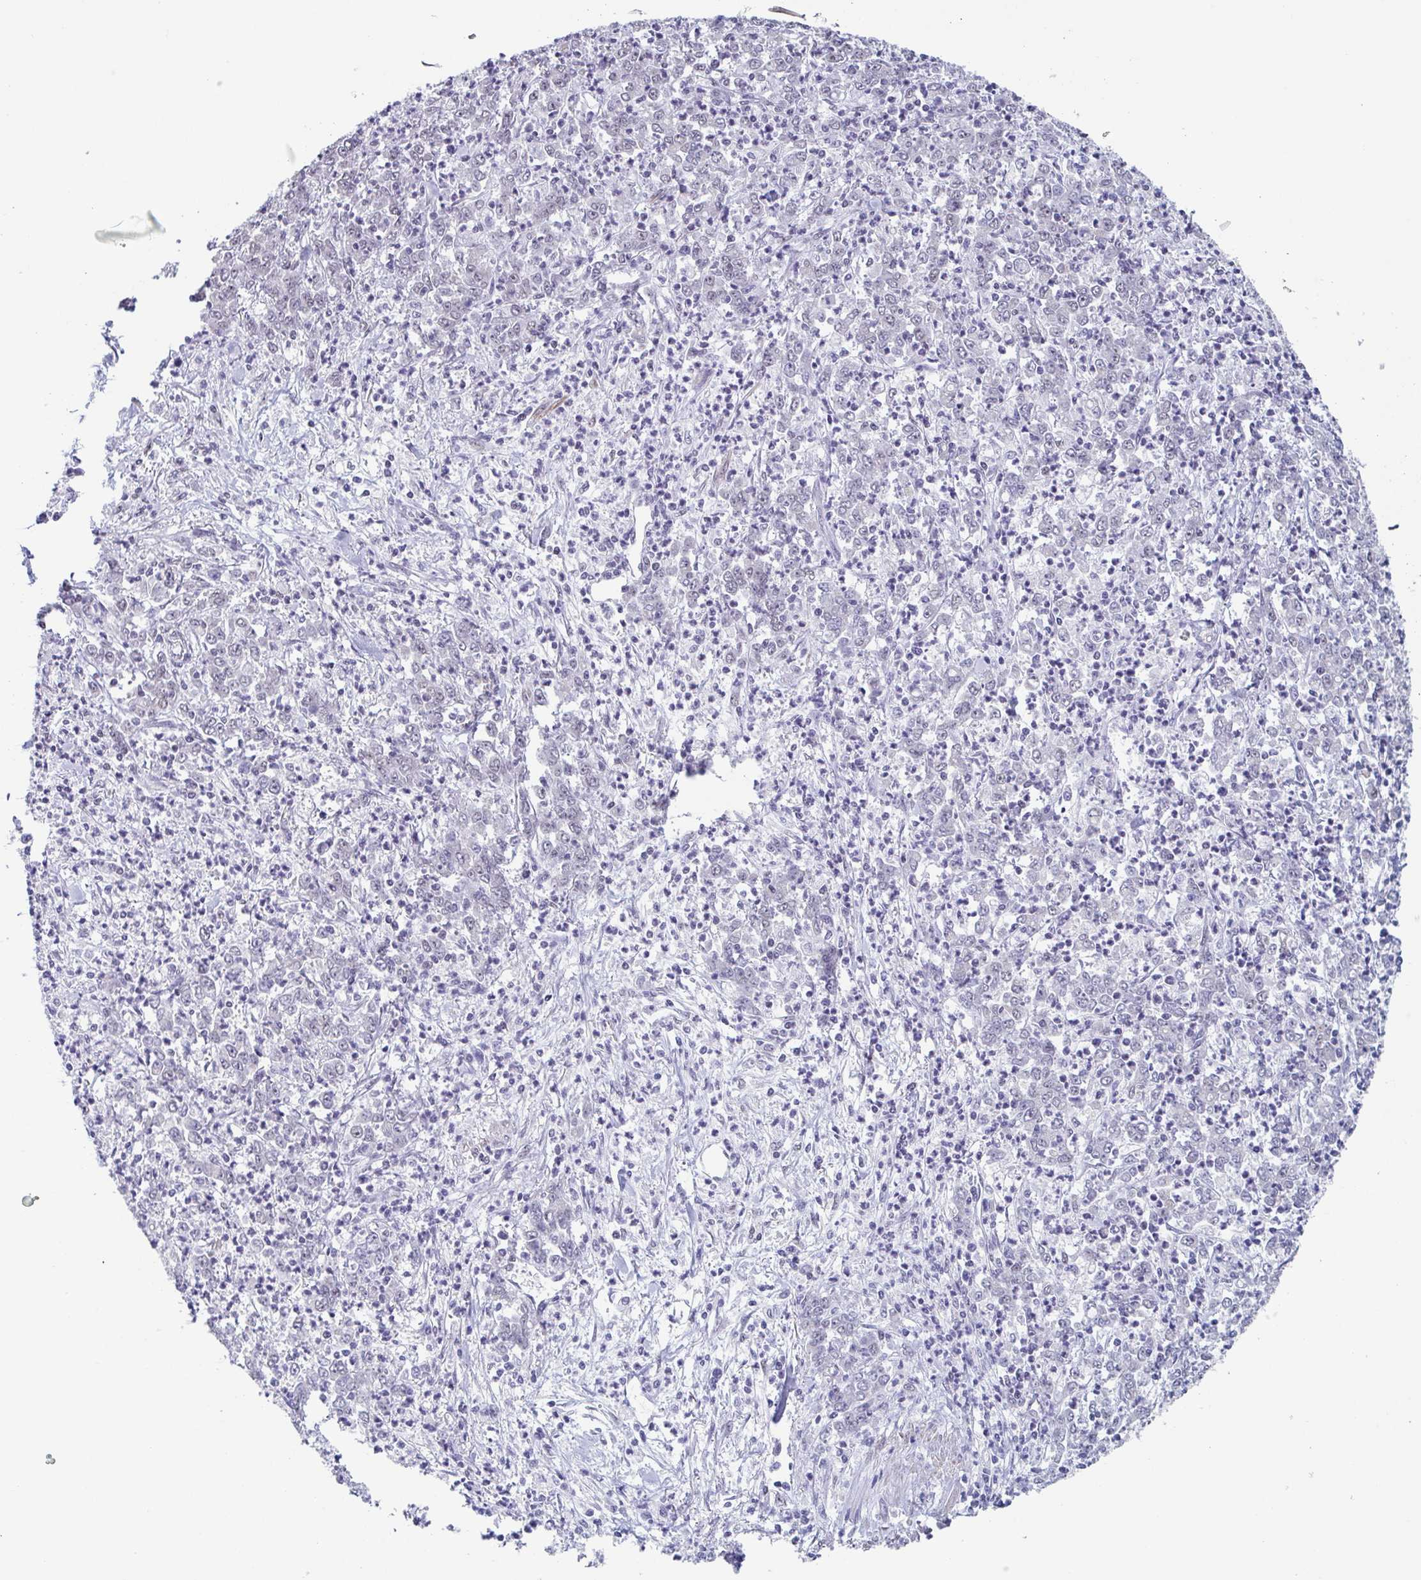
{"staining": {"intensity": "negative", "quantity": "none", "location": "none"}, "tissue": "stomach cancer", "cell_type": "Tumor cells", "image_type": "cancer", "snomed": [{"axis": "morphology", "description": "Adenocarcinoma, NOS"}, {"axis": "topography", "description": "Stomach, lower"}], "caption": "Immunohistochemical staining of stomach cancer (adenocarcinoma) displays no significant positivity in tumor cells. (DAB (3,3'-diaminobenzidine) immunohistochemistry (IHC) with hematoxylin counter stain).", "gene": "TMEM92", "patient": {"sex": "female", "age": 71}}